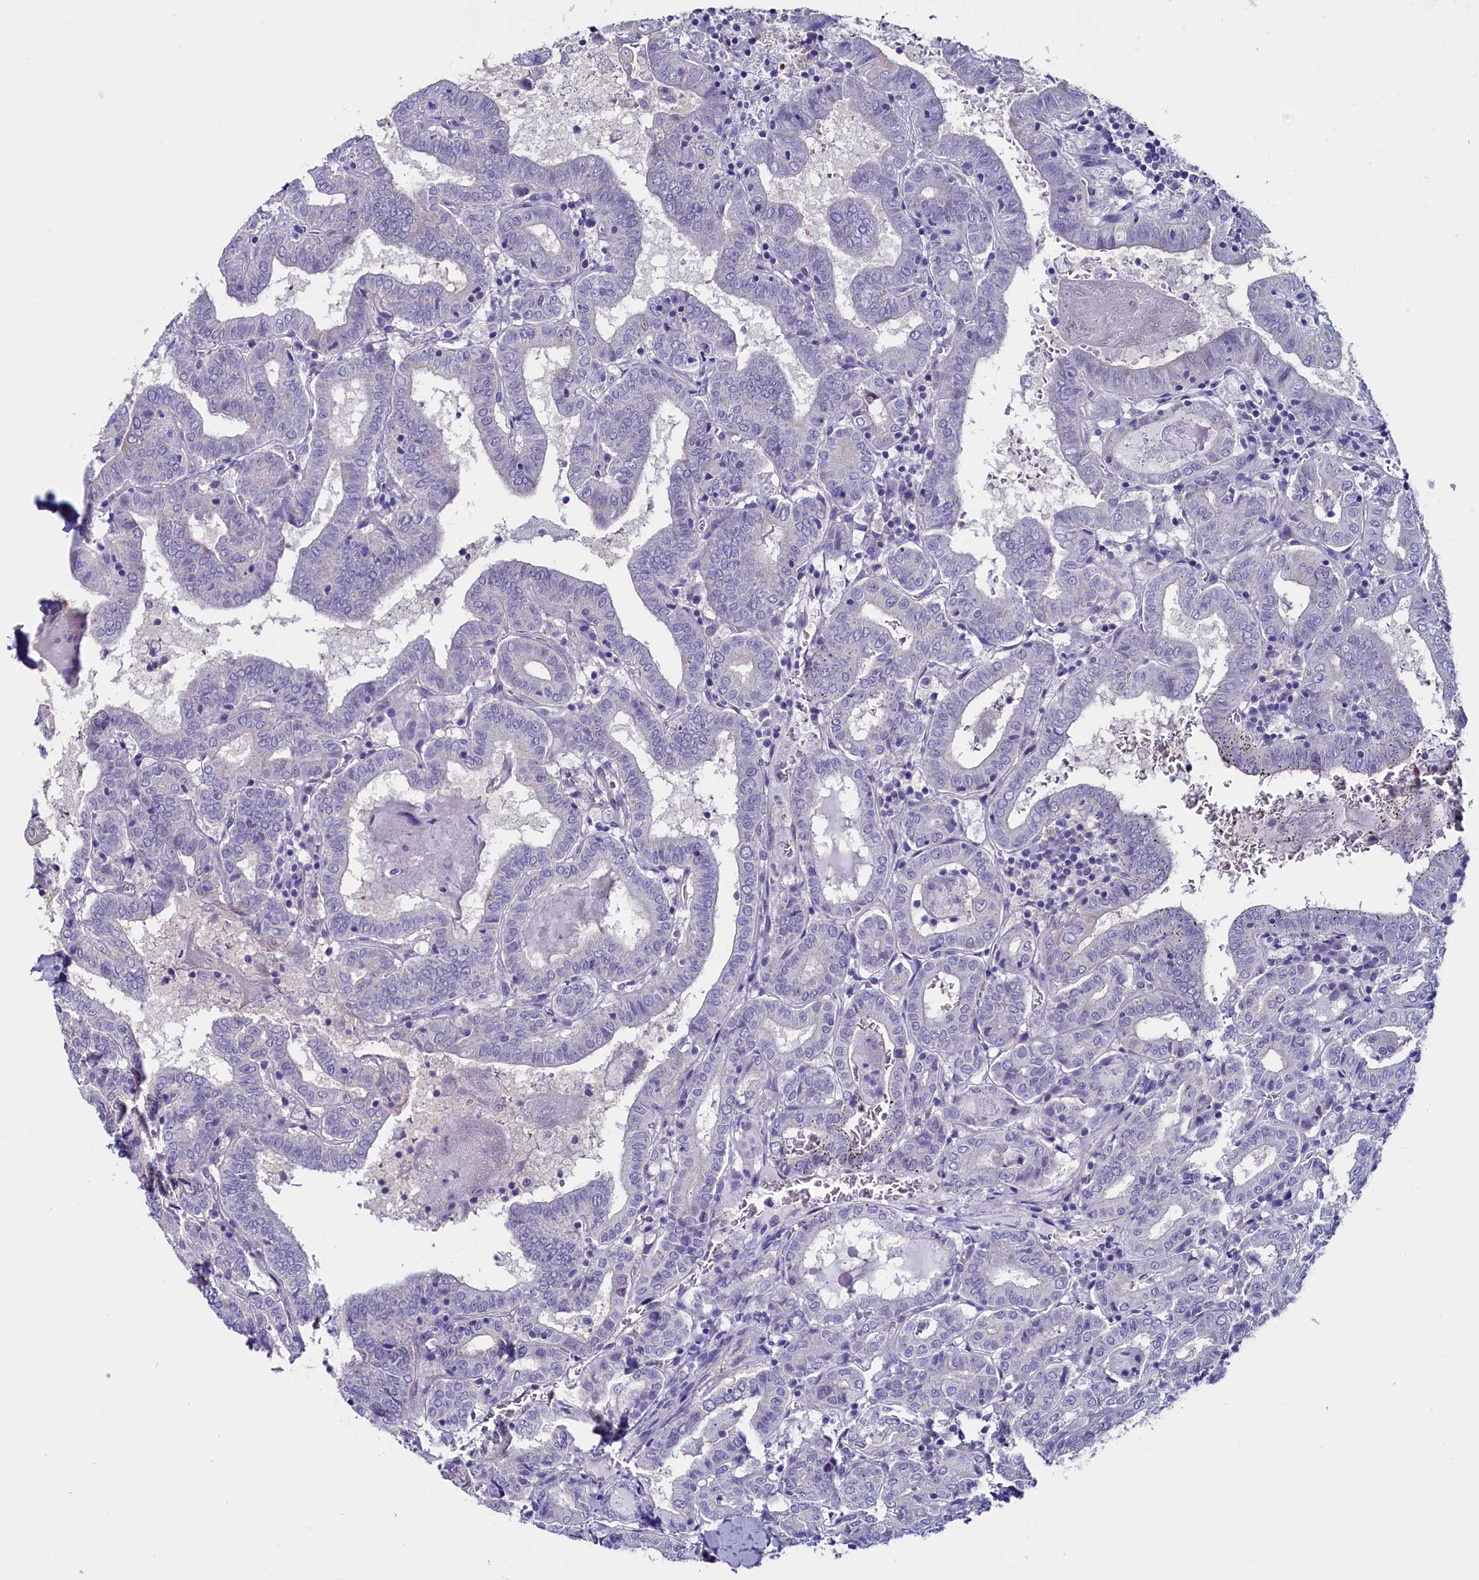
{"staining": {"intensity": "negative", "quantity": "none", "location": "none"}, "tissue": "thyroid cancer", "cell_type": "Tumor cells", "image_type": "cancer", "snomed": [{"axis": "morphology", "description": "Papillary adenocarcinoma, NOS"}, {"axis": "topography", "description": "Thyroid gland"}], "caption": "A photomicrograph of thyroid papillary adenocarcinoma stained for a protein reveals no brown staining in tumor cells.", "gene": "CIAPIN1", "patient": {"sex": "female", "age": 72}}